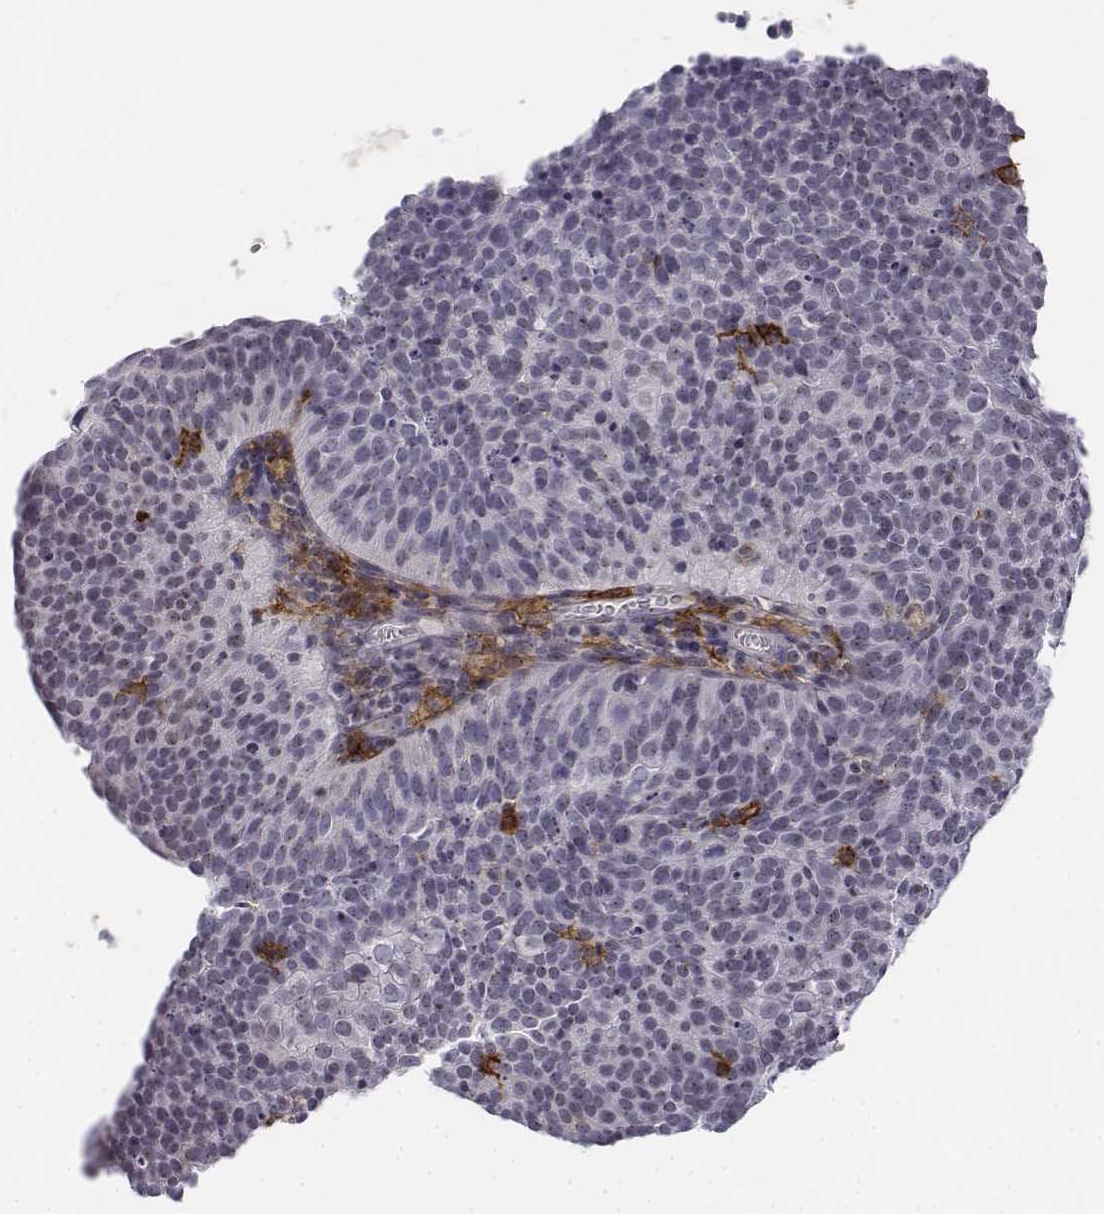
{"staining": {"intensity": "negative", "quantity": "none", "location": "none"}, "tissue": "cervical cancer", "cell_type": "Tumor cells", "image_type": "cancer", "snomed": [{"axis": "morphology", "description": "Squamous cell carcinoma, NOS"}, {"axis": "topography", "description": "Cervix"}], "caption": "Tumor cells are negative for brown protein staining in squamous cell carcinoma (cervical).", "gene": "CD14", "patient": {"sex": "female", "age": 39}}